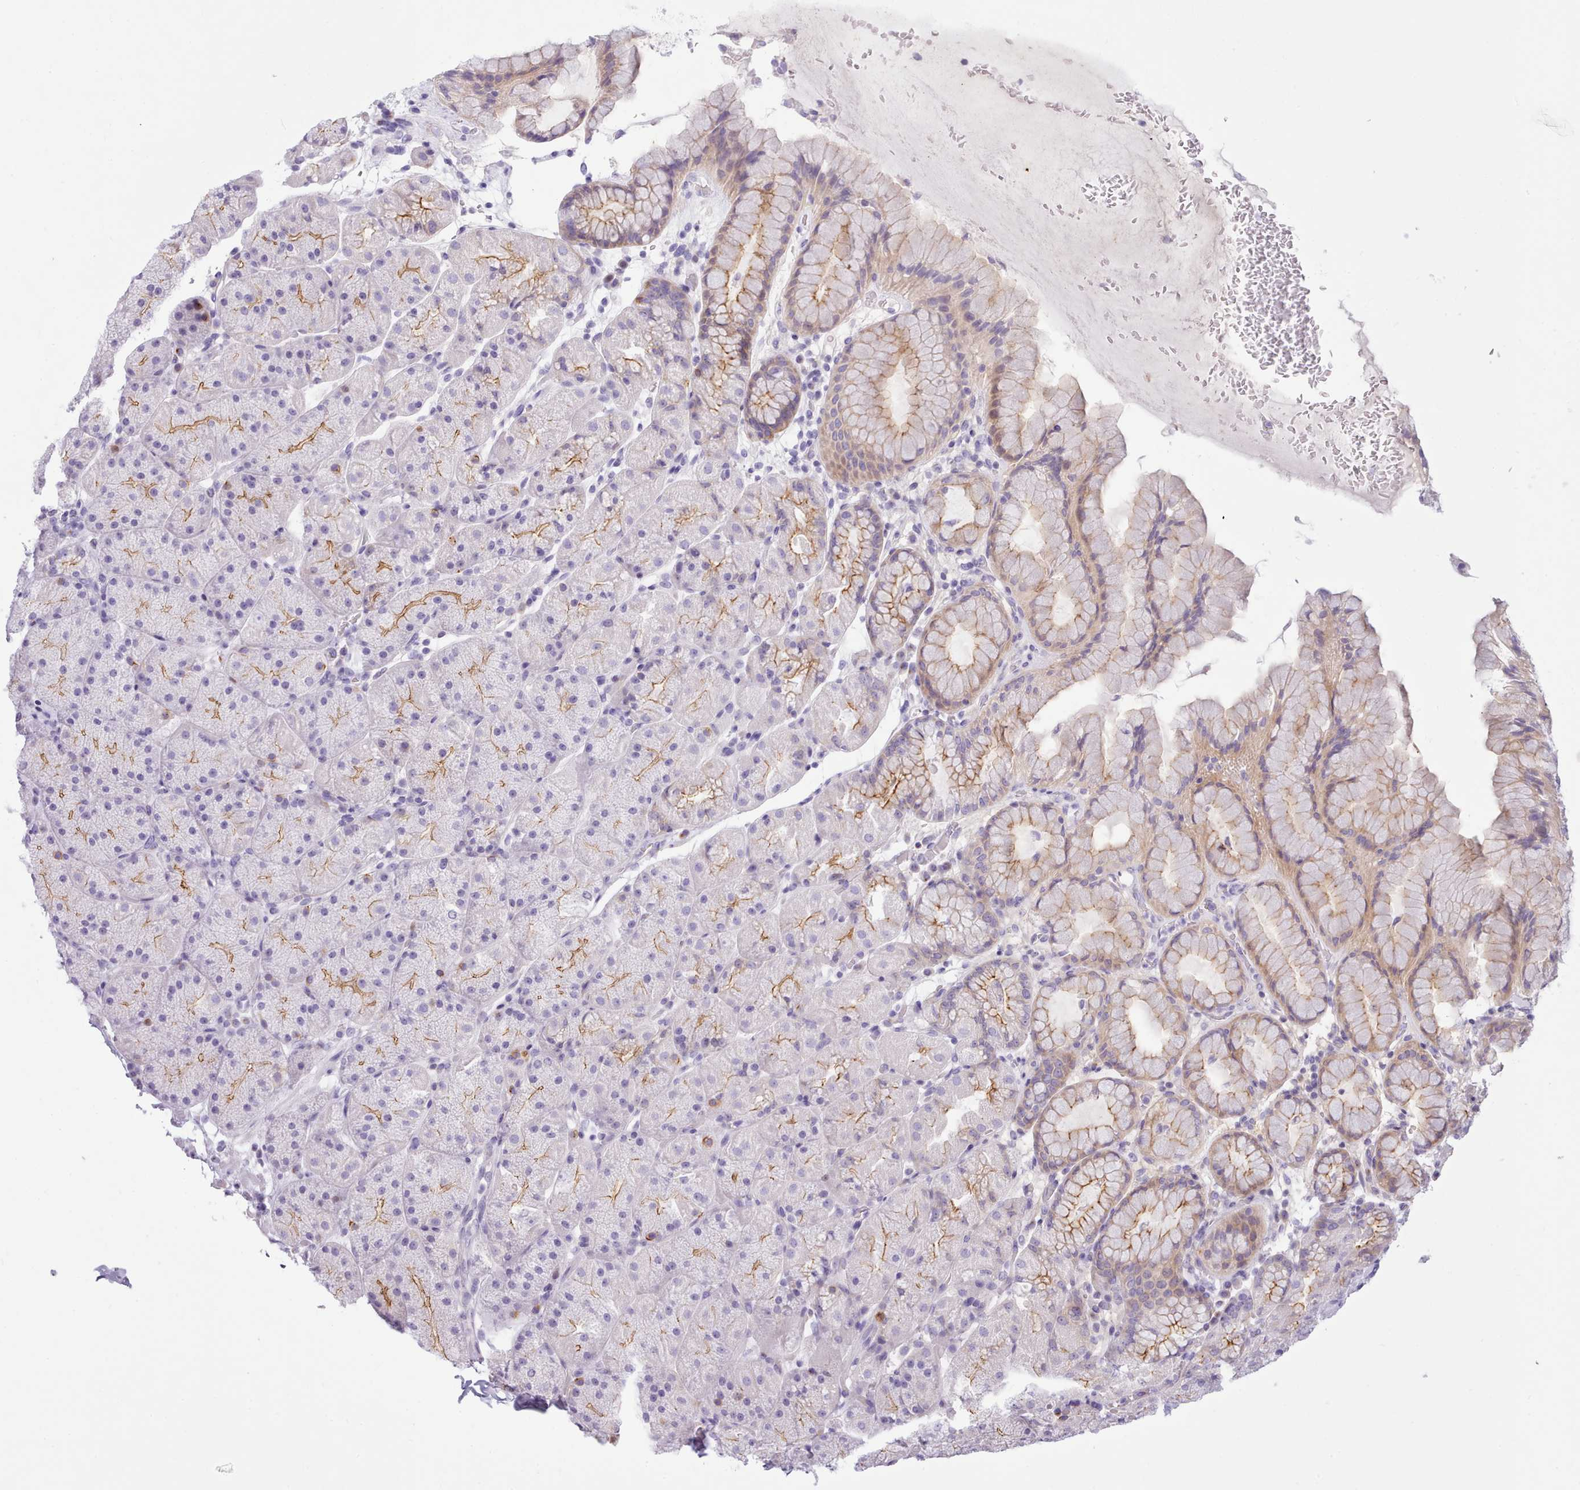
{"staining": {"intensity": "moderate", "quantity": ">75%", "location": "cytoplasmic/membranous"}, "tissue": "stomach", "cell_type": "Glandular cells", "image_type": "normal", "snomed": [{"axis": "morphology", "description": "Normal tissue, NOS"}, {"axis": "topography", "description": "Stomach, upper"}, {"axis": "topography", "description": "Stomach, lower"}], "caption": "Glandular cells display medium levels of moderate cytoplasmic/membranous expression in about >75% of cells in unremarkable stomach.", "gene": "CYP2A13", "patient": {"sex": "male", "age": 67}}